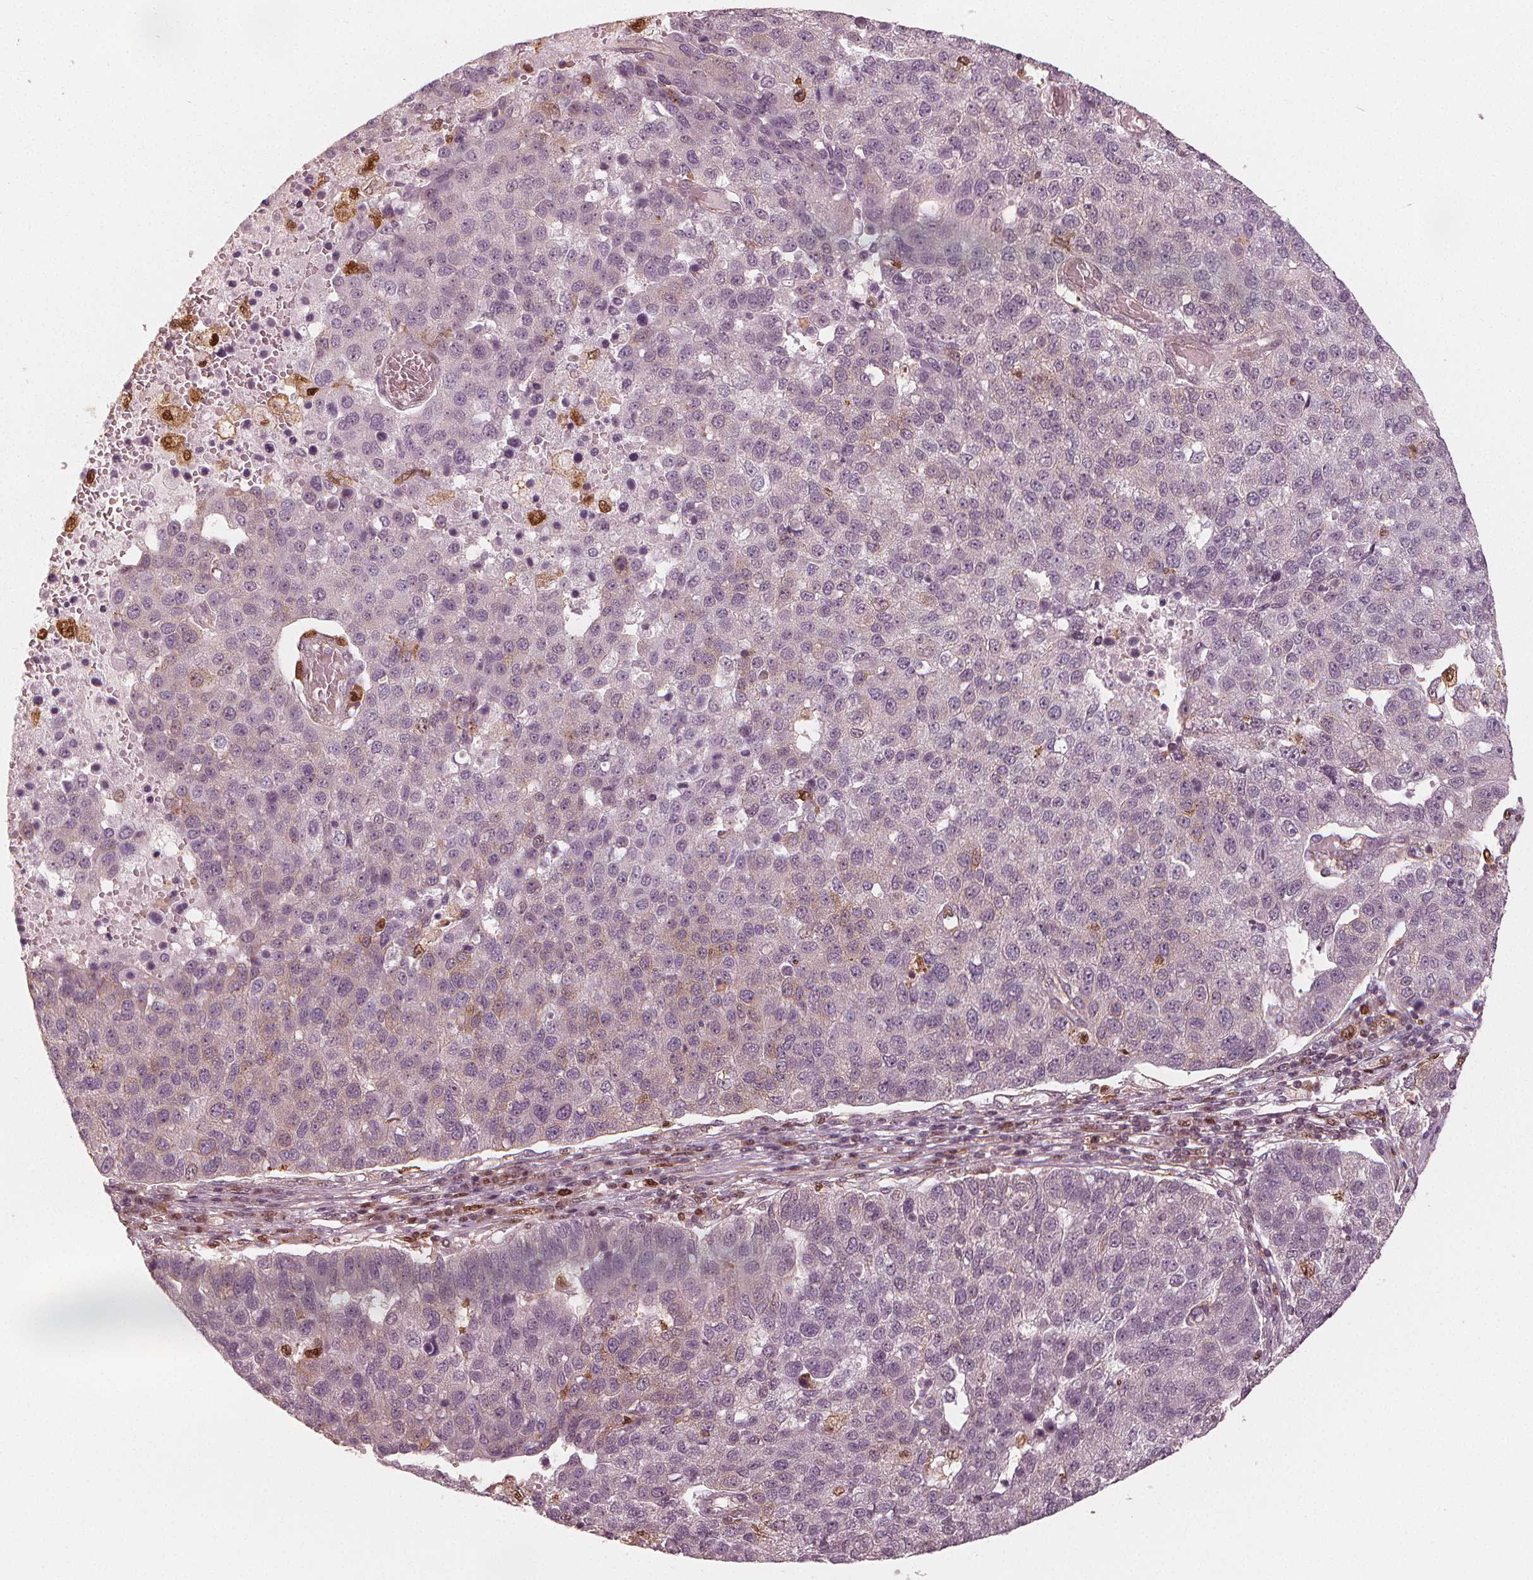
{"staining": {"intensity": "strong", "quantity": "<25%", "location": "nuclear"}, "tissue": "pancreatic cancer", "cell_type": "Tumor cells", "image_type": "cancer", "snomed": [{"axis": "morphology", "description": "Adenocarcinoma, NOS"}, {"axis": "topography", "description": "Pancreas"}], "caption": "Tumor cells demonstrate medium levels of strong nuclear expression in approximately <25% of cells in adenocarcinoma (pancreatic). The staining was performed using DAB (3,3'-diaminobenzidine), with brown indicating positive protein expression. Nuclei are stained blue with hematoxylin.", "gene": "SQSTM1", "patient": {"sex": "female", "age": 61}}